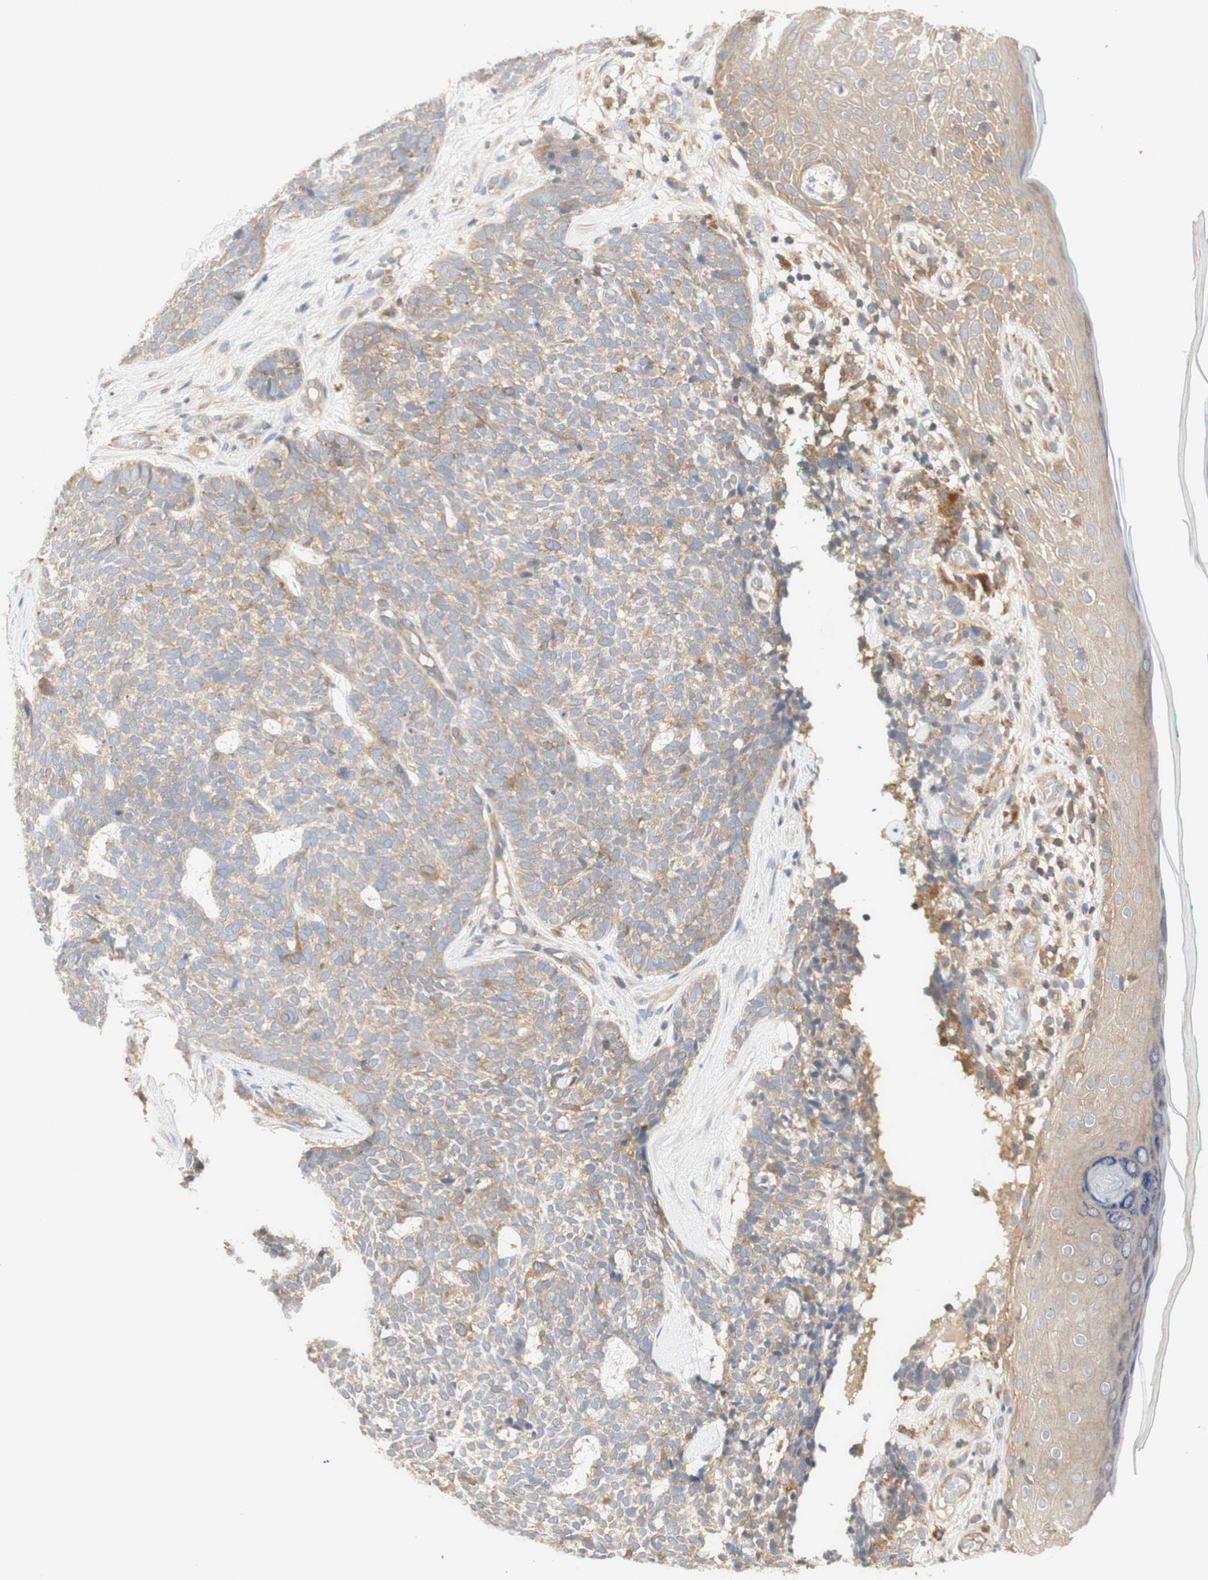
{"staining": {"intensity": "weak", "quantity": ">75%", "location": "cytoplasmic/membranous"}, "tissue": "skin cancer", "cell_type": "Tumor cells", "image_type": "cancer", "snomed": [{"axis": "morphology", "description": "Basal cell carcinoma"}, {"axis": "topography", "description": "Skin"}], "caption": "A low amount of weak cytoplasmic/membranous positivity is present in about >75% of tumor cells in skin basal cell carcinoma tissue.", "gene": "IKBKG", "patient": {"sex": "female", "age": 84}}